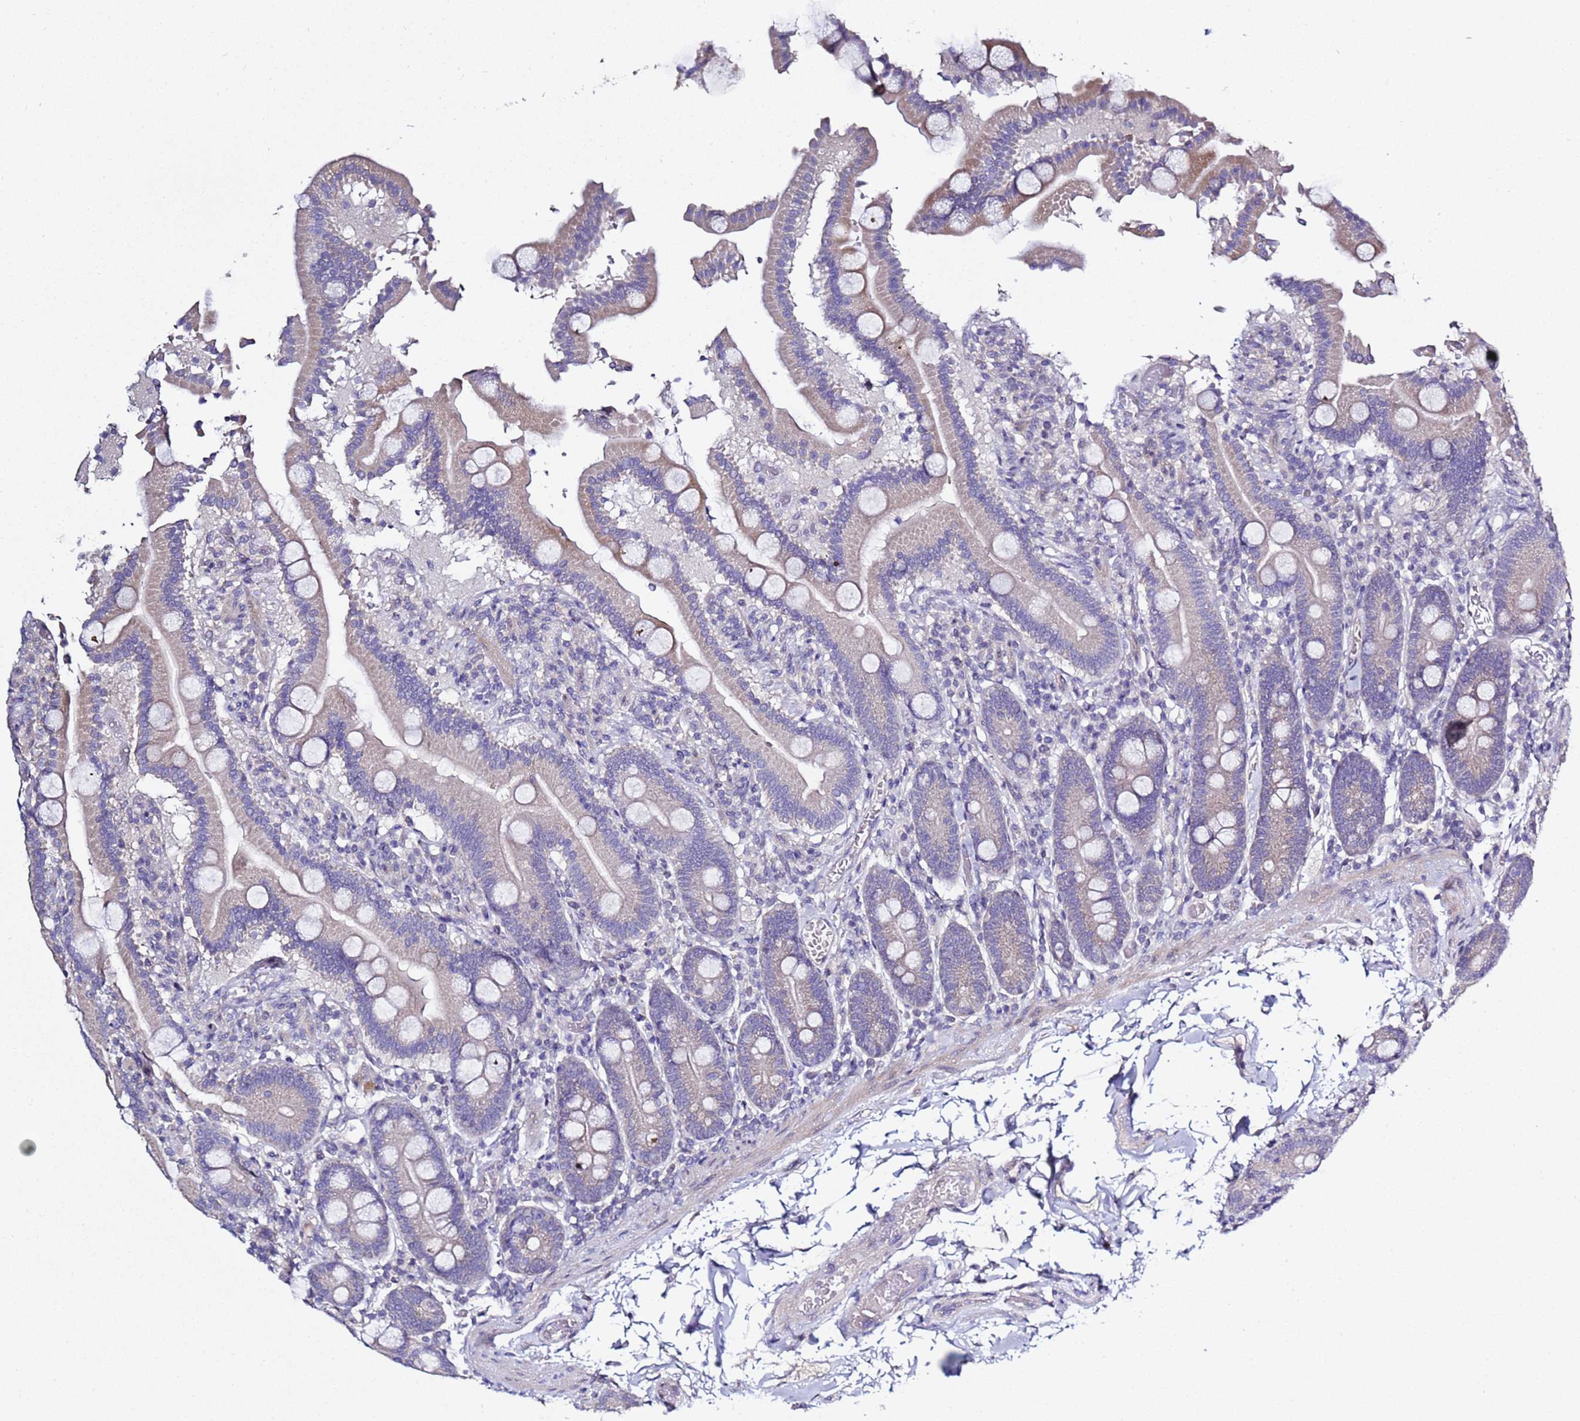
{"staining": {"intensity": "negative", "quantity": "none", "location": "none"}, "tissue": "duodenum", "cell_type": "Glandular cells", "image_type": "normal", "snomed": [{"axis": "morphology", "description": "Normal tissue, NOS"}, {"axis": "topography", "description": "Duodenum"}], "caption": "DAB immunohistochemical staining of normal duodenum exhibits no significant staining in glandular cells. (DAB (3,3'-diaminobenzidine) IHC visualized using brightfield microscopy, high magnification).", "gene": "RABL2A", "patient": {"sex": "male", "age": 55}}